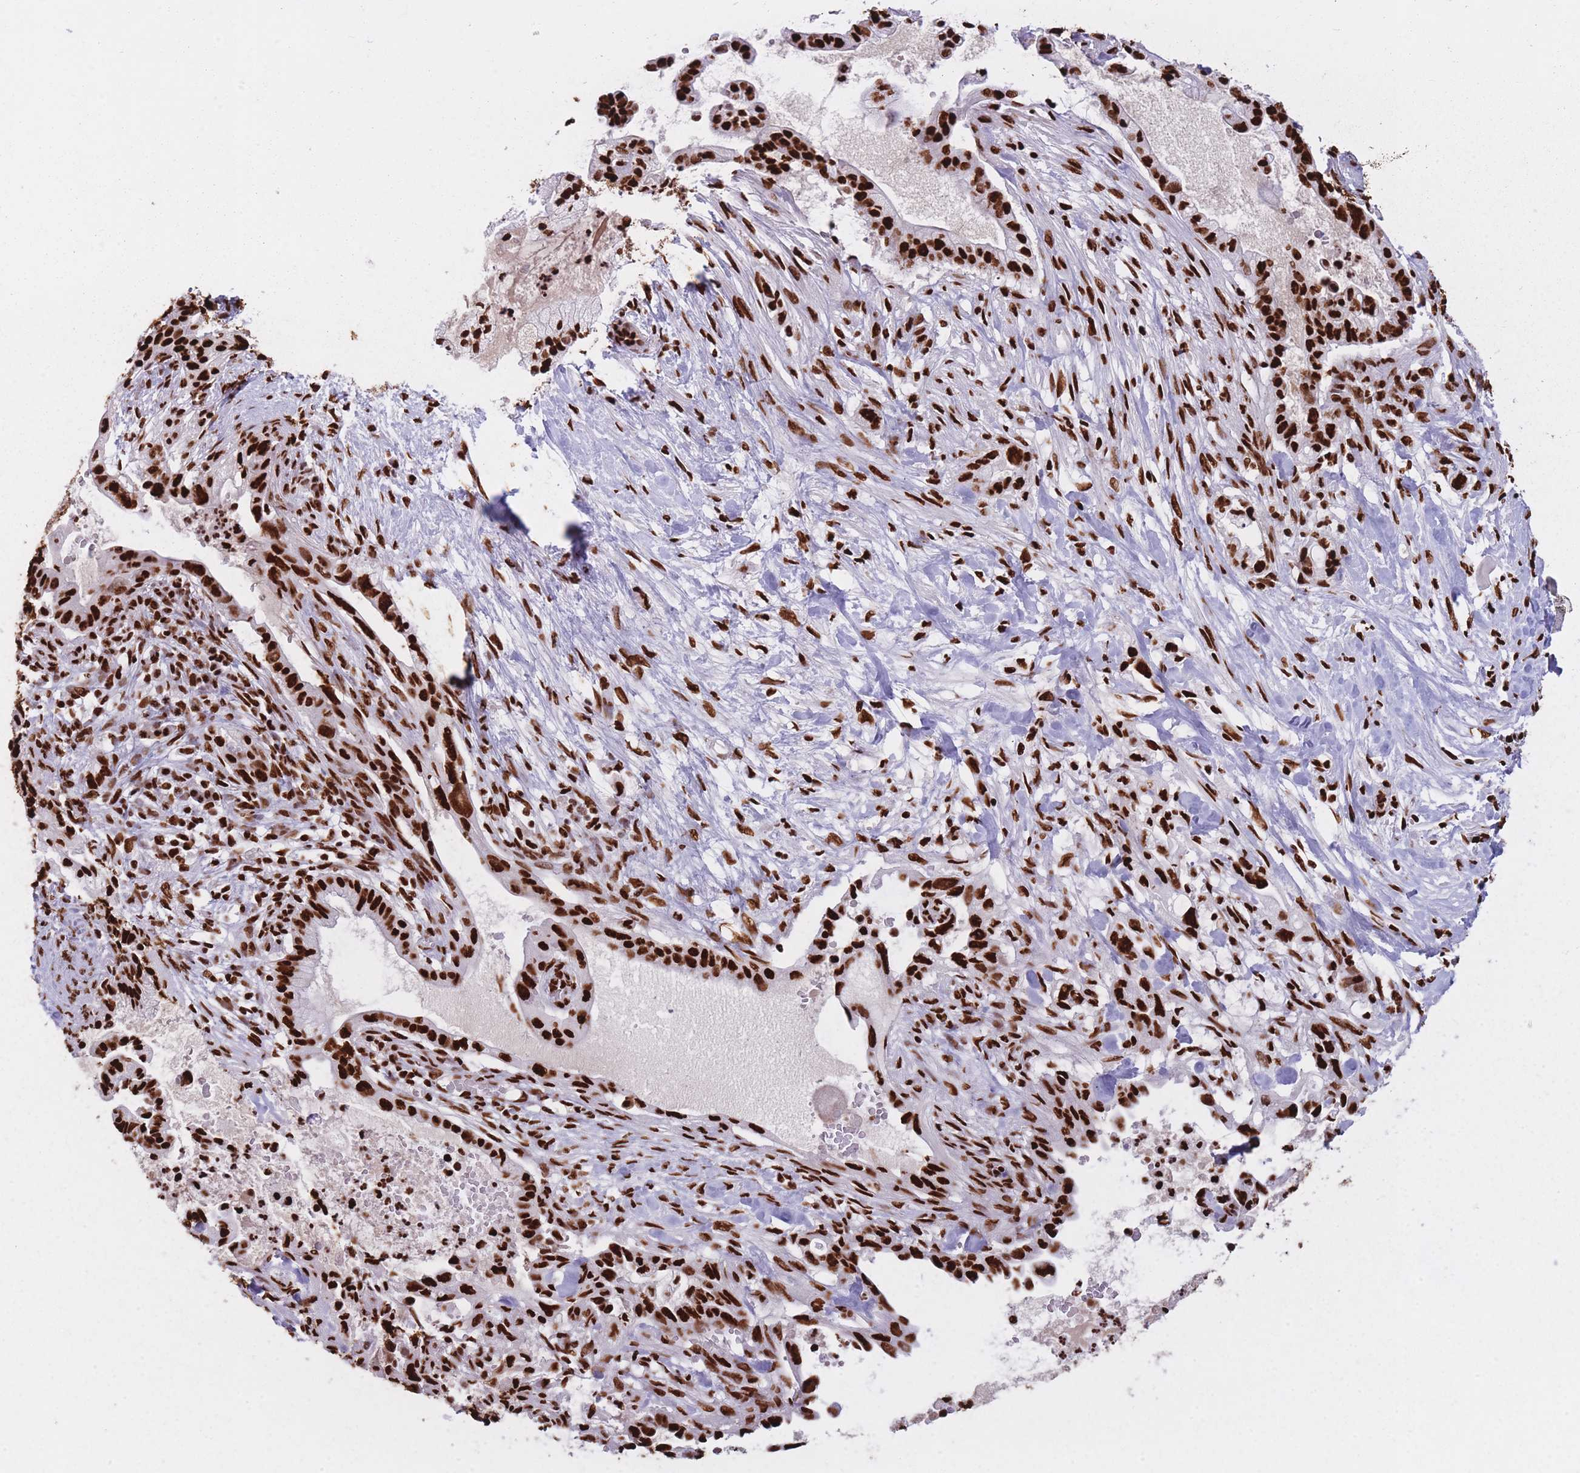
{"staining": {"intensity": "strong", "quantity": ">75%", "location": "nuclear"}, "tissue": "pancreatic cancer", "cell_type": "Tumor cells", "image_type": "cancer", "snomed": [{"axis": "morphology", "description": "Adenocarcinoma, NOS"}, {"axis": "topography", "description": "Pancreas"}], "caption": "High-power microscopy captured an immunohistochemistry (IHC) micrograph of pancreatic cancer, revealing strong nuclear staining in approximately >75% of tumor cells.", "gene": "HNRNPUL1", "patient": {"sex": "male", "age": 44}}